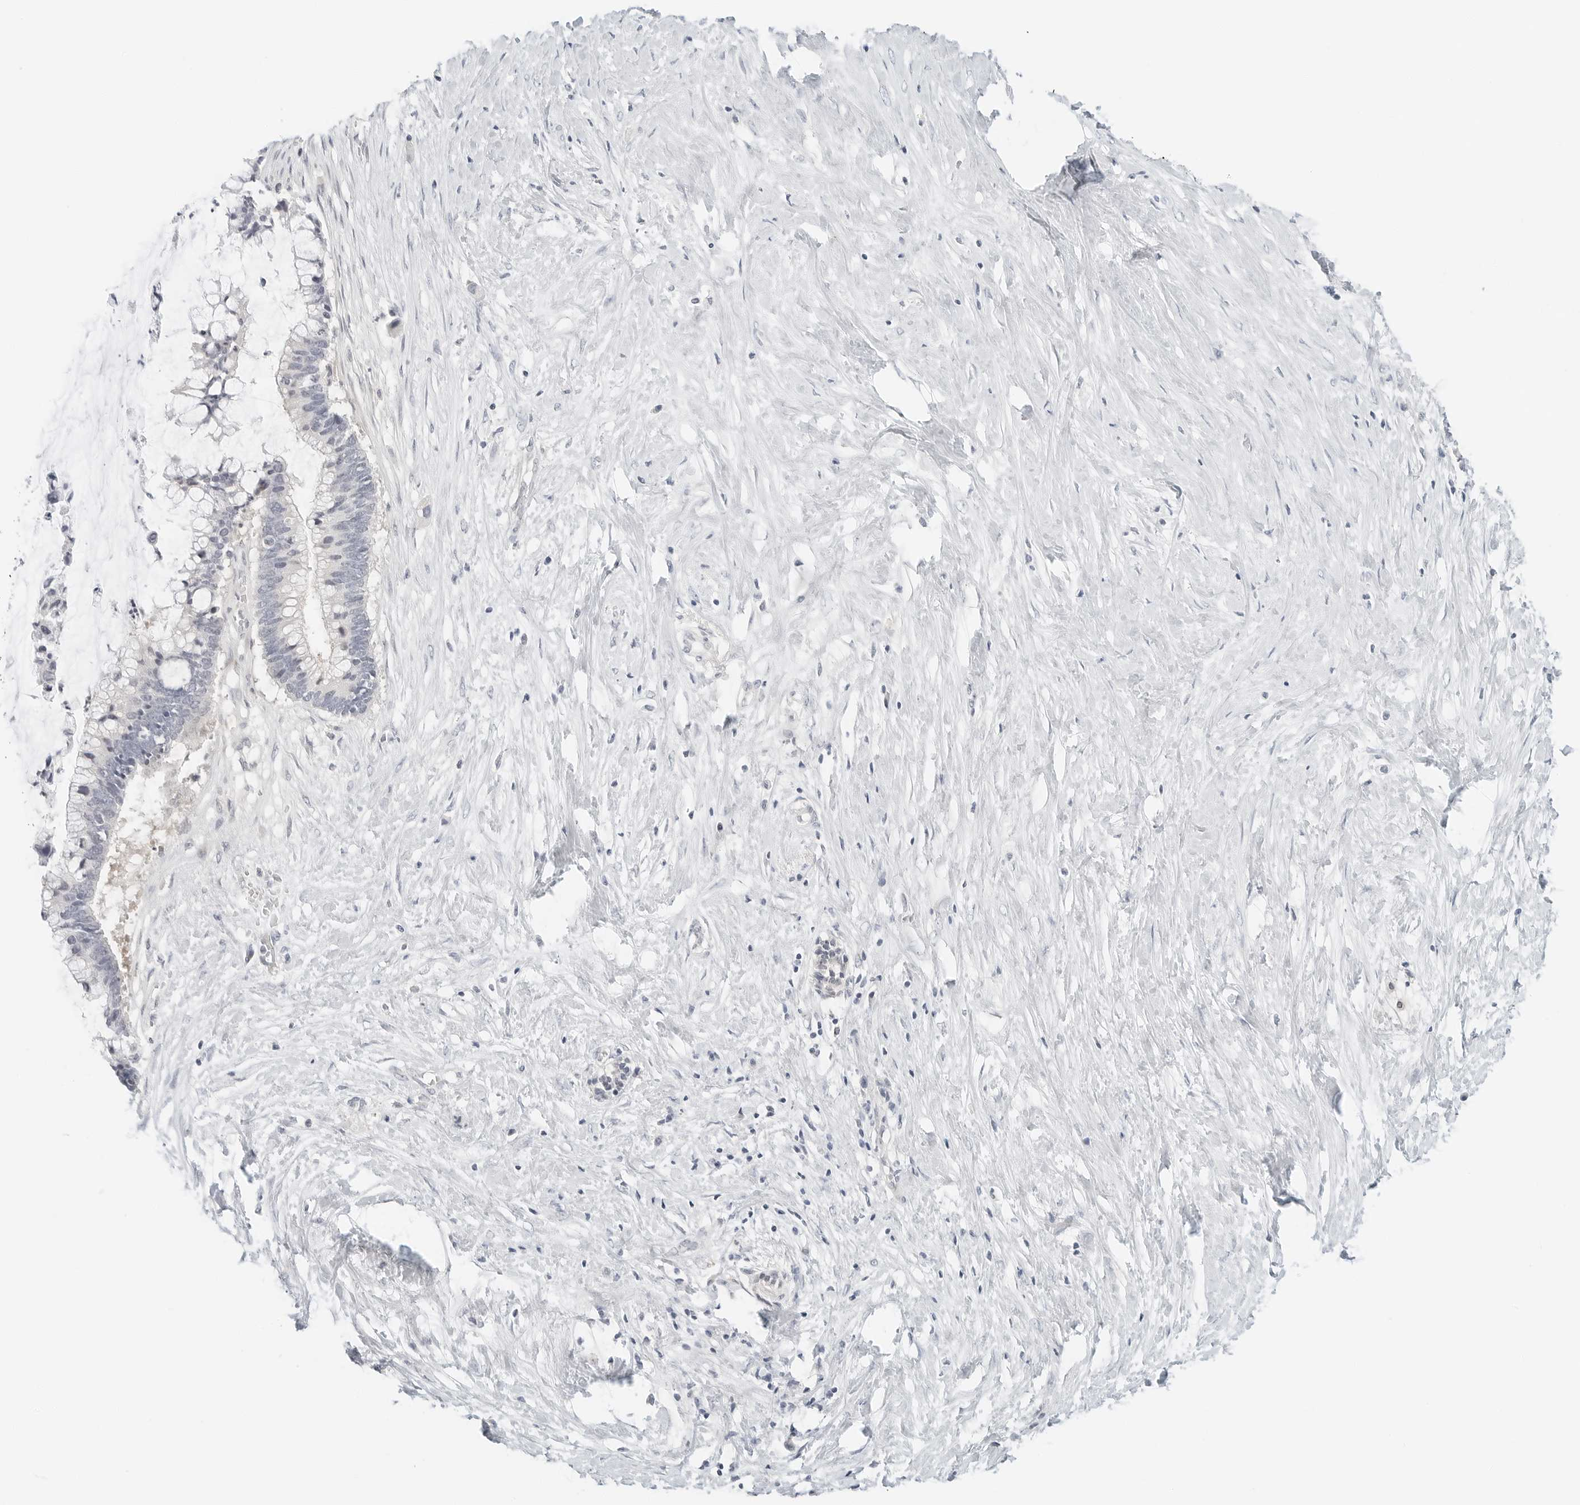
{"staining": {"intensity": "negative", "quantity": "none", "location": "none"}, "tissue": "pancreatic cancer", "cell_type": "Tumor cells", "image_type": "cancer", "snomed": [{"axis": "morphology", "description": "Adenocarcinoma, NOS"}, {"axis": "topography", "description": "Pancreas"}], "caption": "Tumor cells are negative for brown protein staining in pancreatic adenocarcinoma.", "gene": "IQCC", "patient": {"sex": "male", "age": 41}}